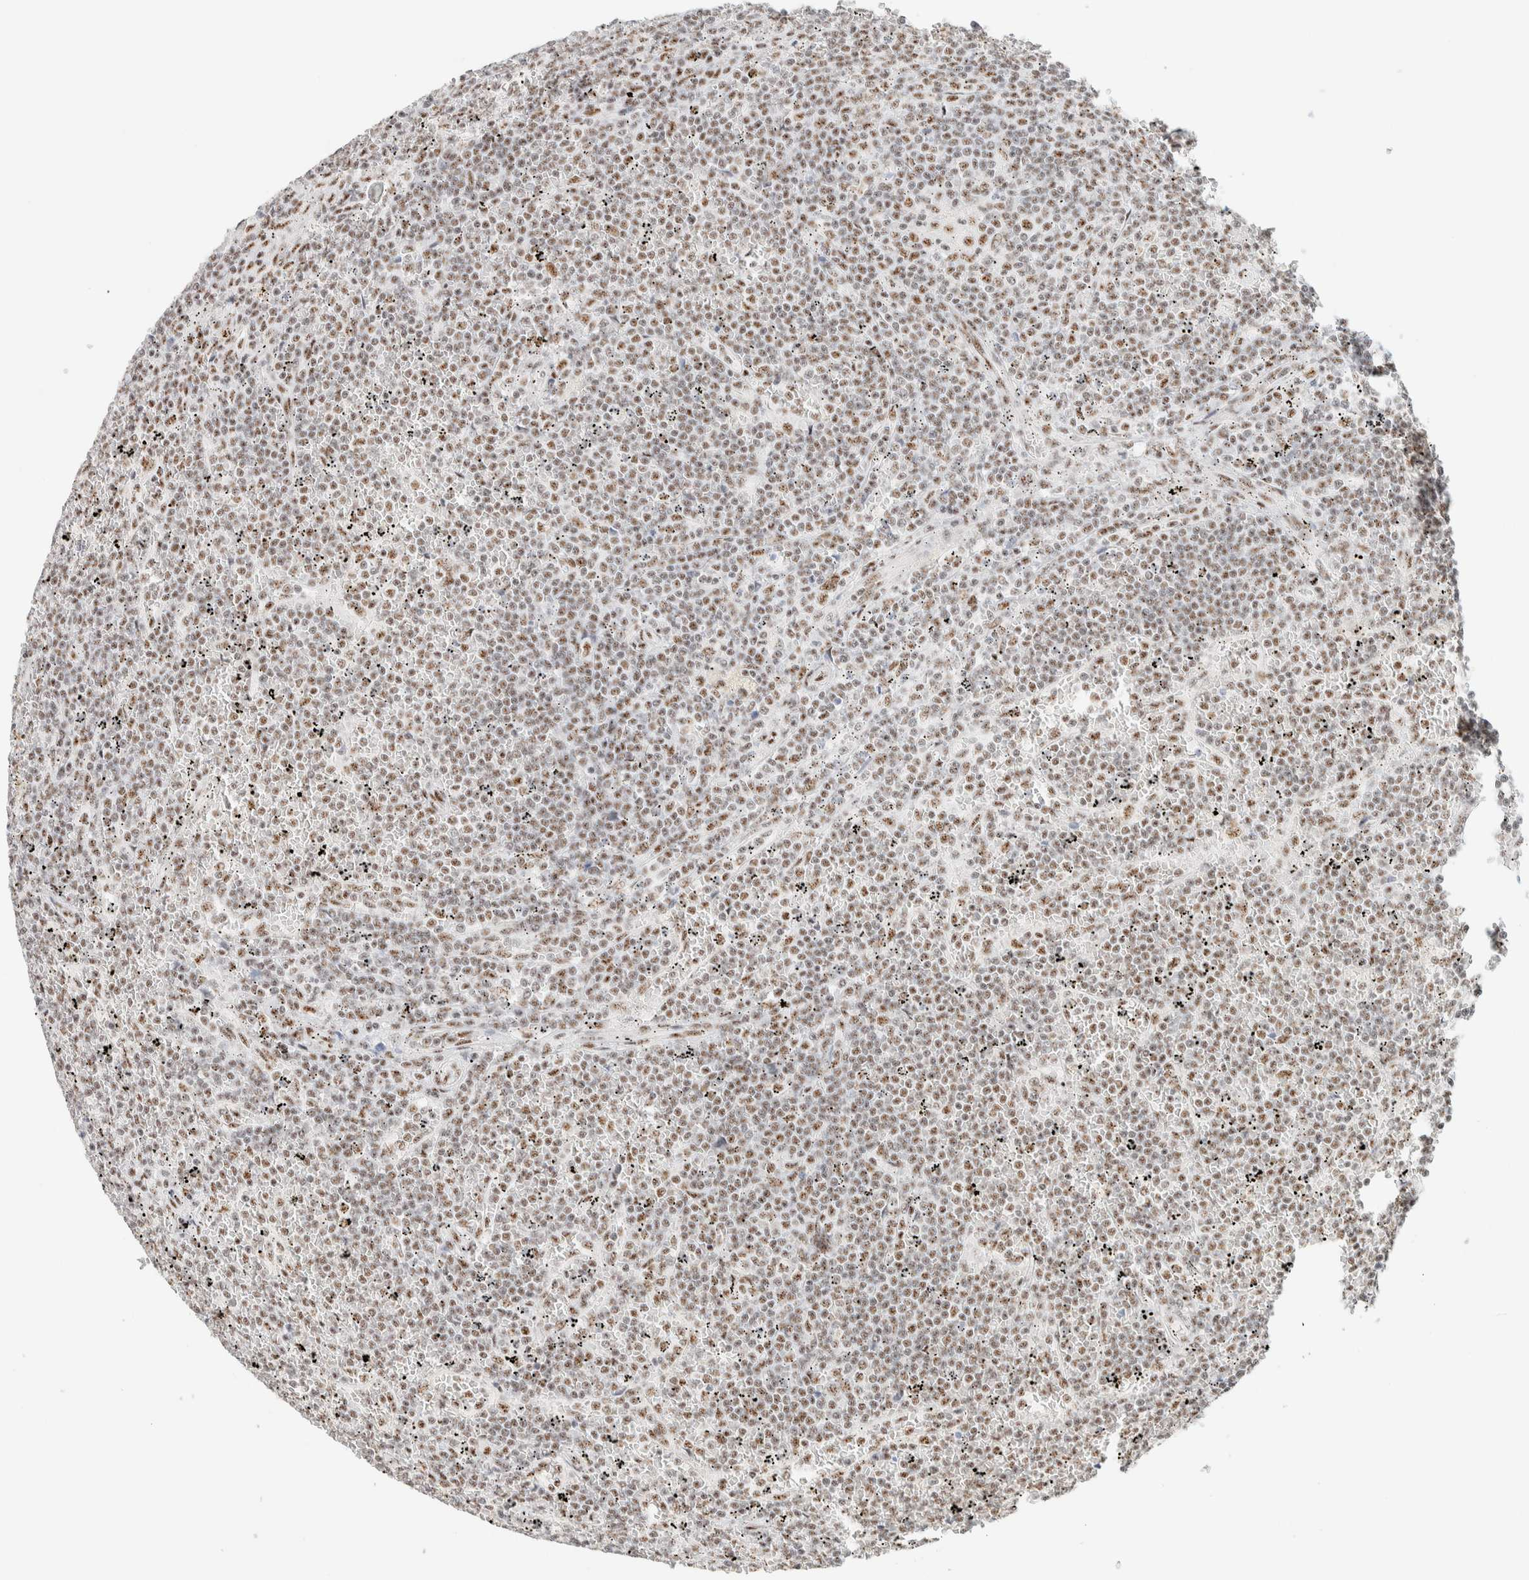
{"staining": {"intensity": "weak", "quantity": "25%-75%", "location": "nuclear"}, "tissue": "lymphoma", "cell_type": "Tumor cells", "image_type": "cancer", "snomed": [{"axis": "morphology", "description": "Malignant lymphoma, non-Hodgkin's type, Low grade"}, {"axis": "topography", "description": "Spleen"}], "caption": "About 25%-75% of tumor cells in human malignant lymphoma, non-Hodgkin's type (low-grade) show weak nuclear protein staining as visualized by brown immunohistochemical staining.", "gene": "SON", "patient": {"sex": "female", "age": 19}}